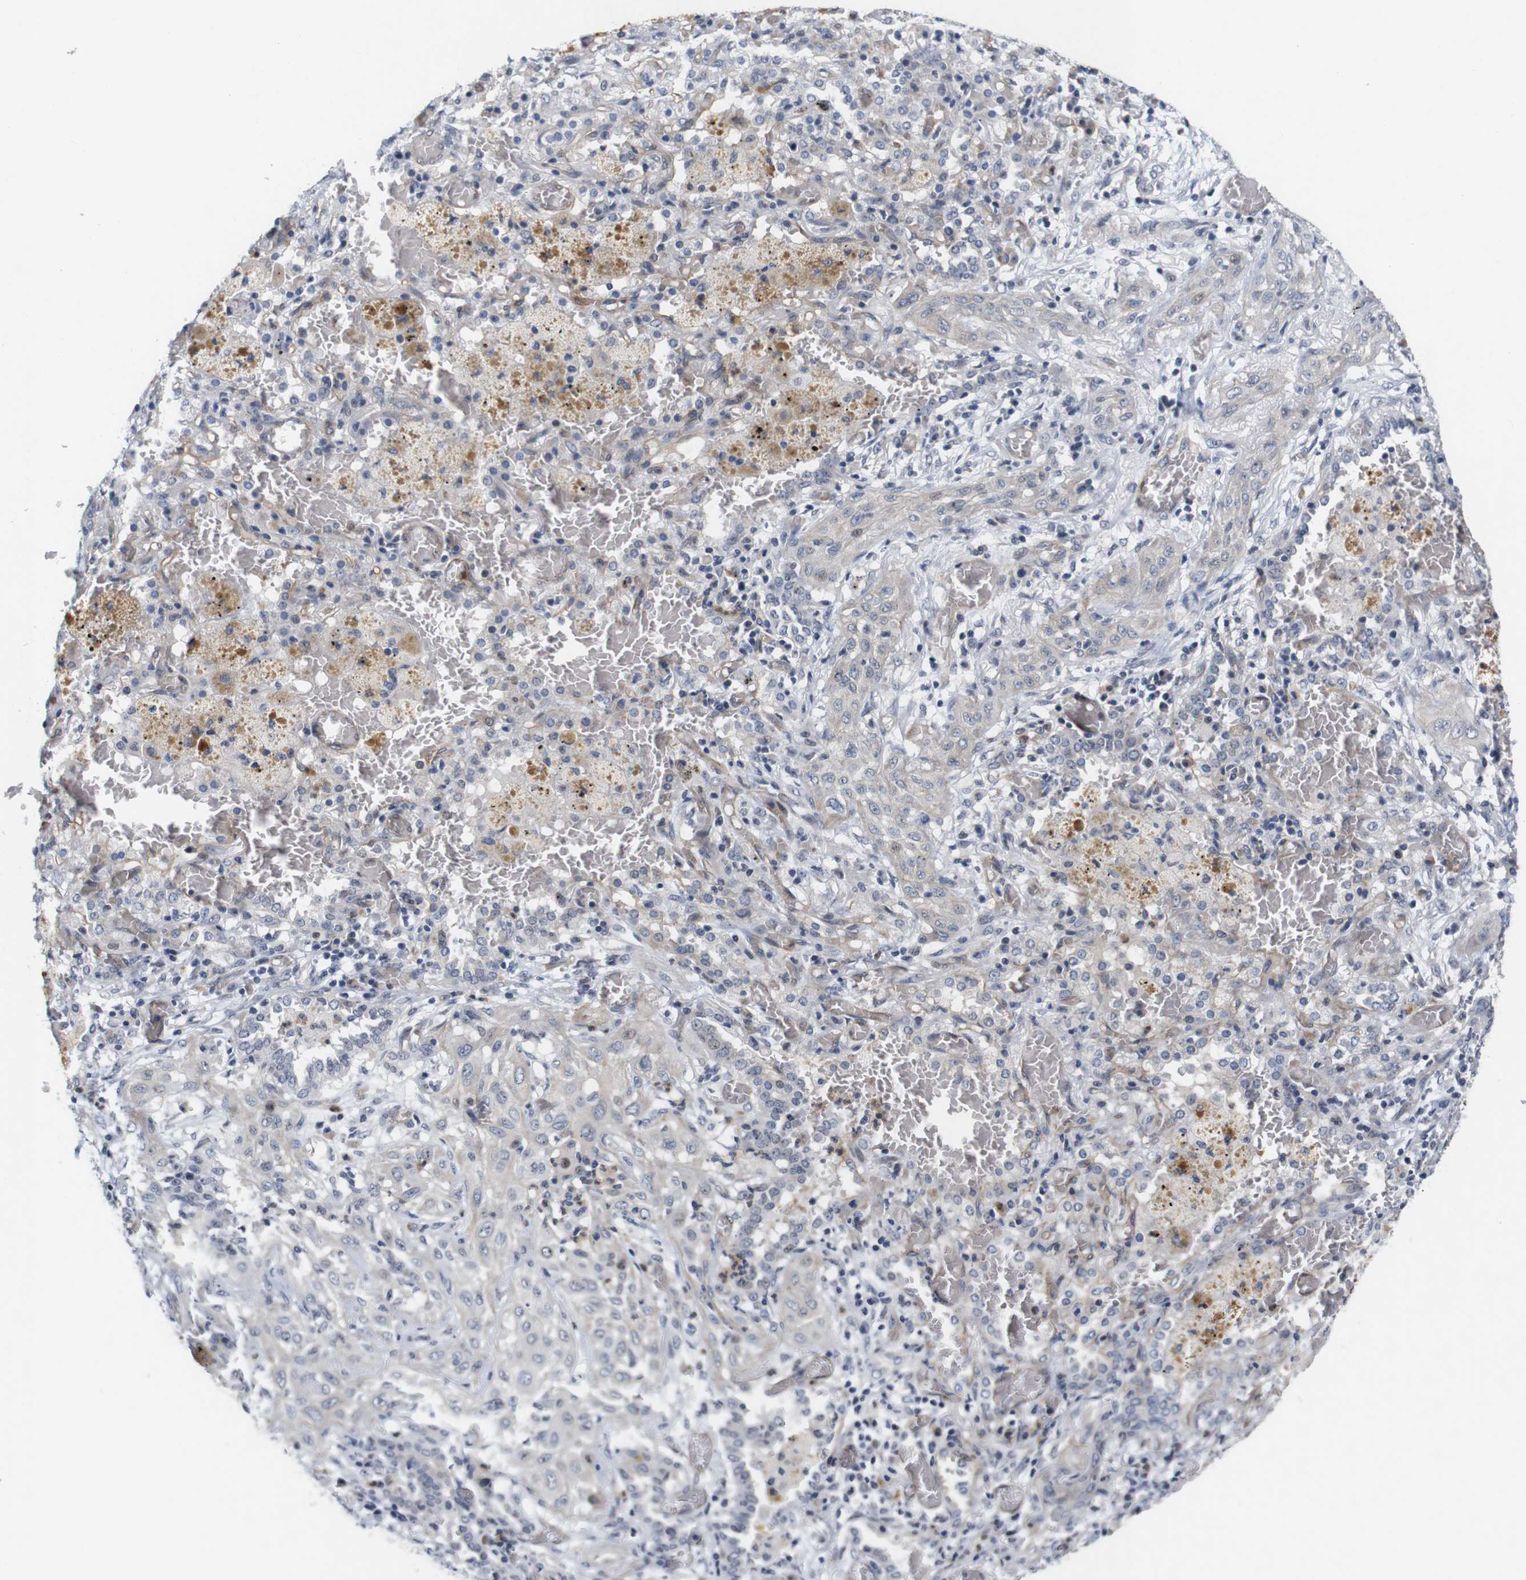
{"staining": {"intensity": "weak", "quantity": "25%-75%", "location": "cytoplasmic/membranous"}, "tissue": "lung cancer", "cell_type": "Tumor cells", "image_type": "cancer", "snomed": [{"axis": "morphology", "description": "Squamous cell carcinoma, NOS"}, {"axis": "topography", "description": "Lung"}], "caption": "About 25%-75% of tumor cells in lung cancer display weak cytoplasmic/membranous protein expression as visualized by brown immunohistochemical staining.", "gene": "CYB561", "patient": {"sex": "female", "age": 47}}